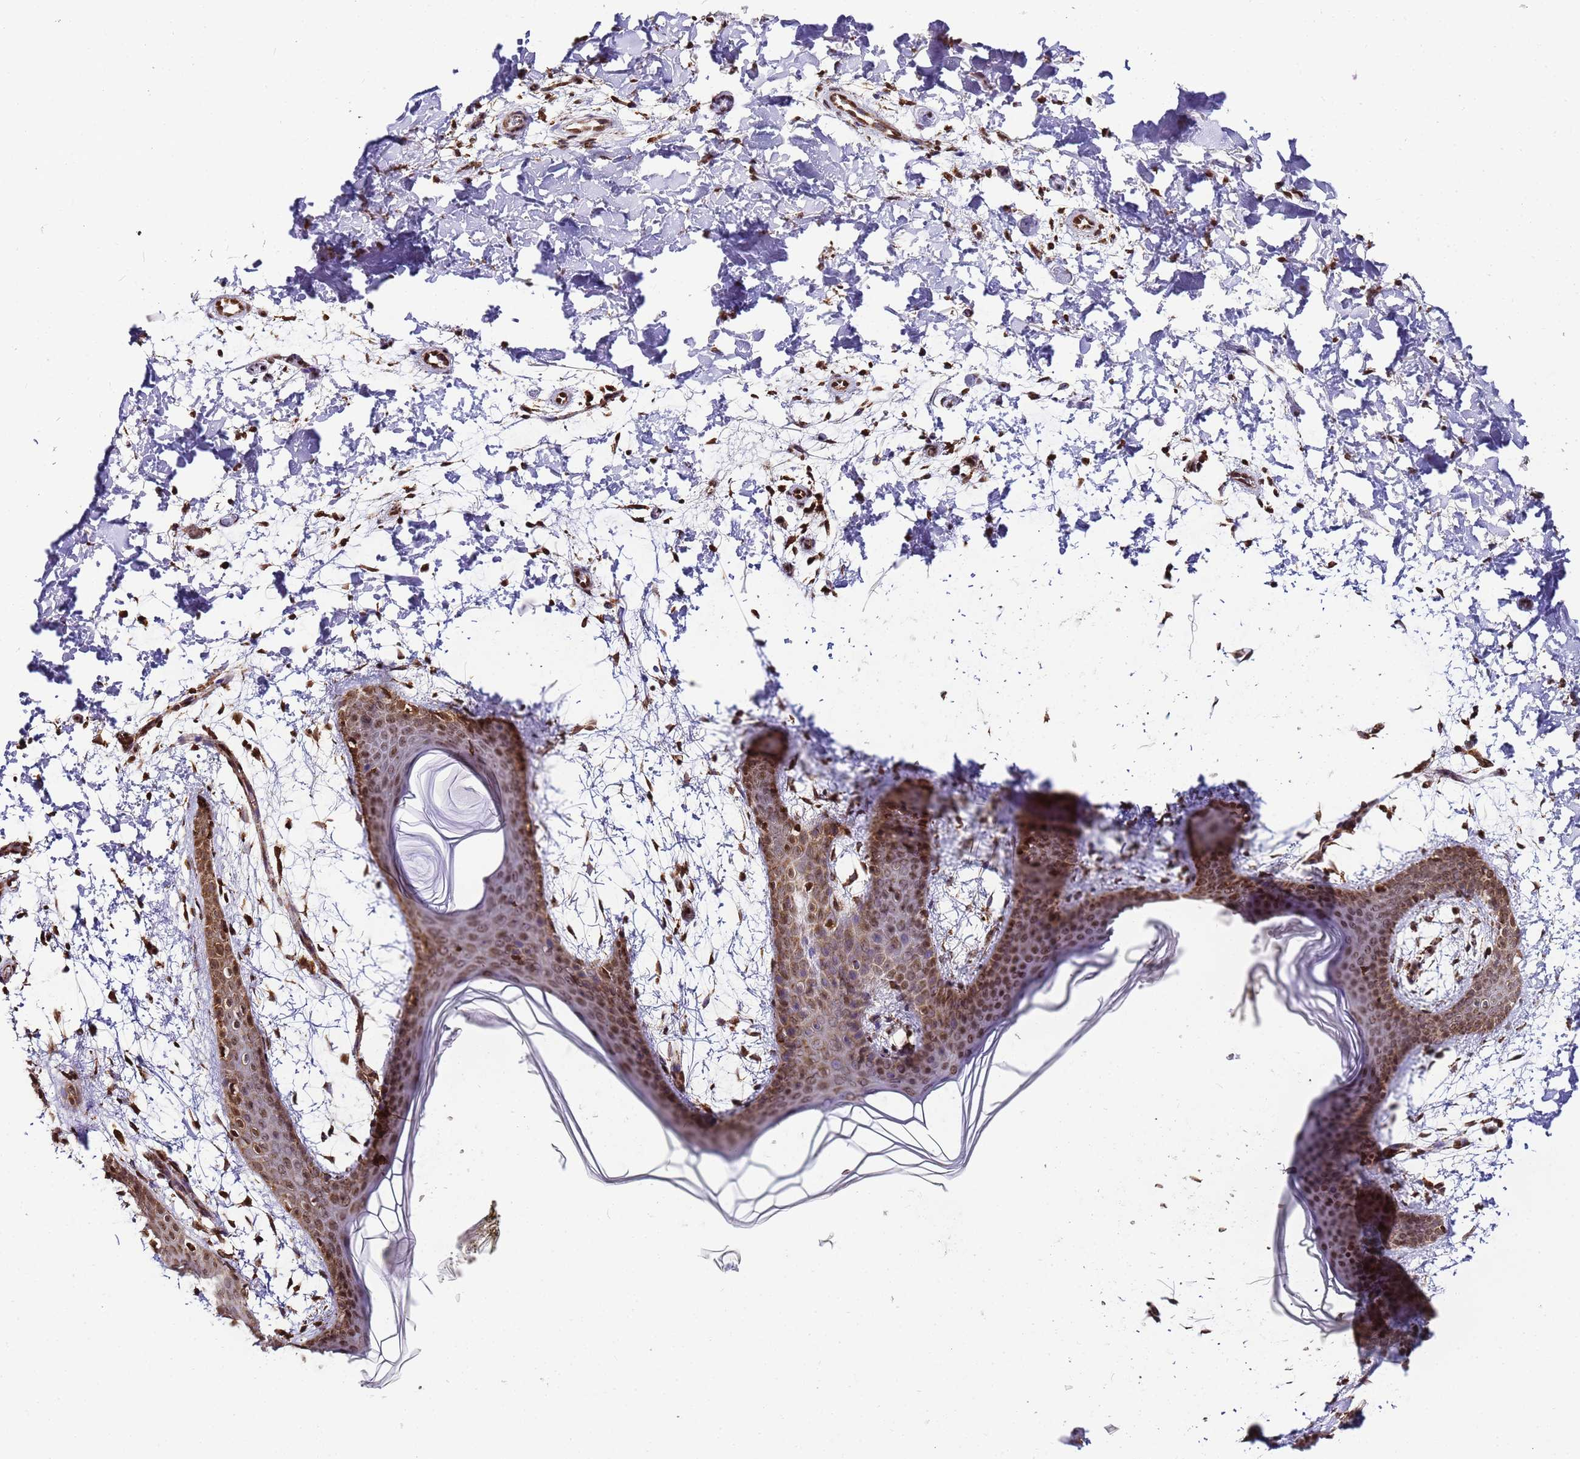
{"staining": {"intensity": "strong", "quantity": ">75%", "location": "cytoplasmic/membranous"}, "tissue": "skin", "cell_type": "Fibroblasts", "image_type": "normal", "snomed": [{"axis": "morphology", "description": "Normal tissue, NOS"}, {"axis": "topography", "description": "Skin"}], "caption": "This histopathology image reveals immunohistochemistry staining of normal skin, with high strong cytoplasmic/membranous positivity in about >75% of fibroblasts.", "gene": "HSPE1", "patient": {"sex": "male", "age": 36}}